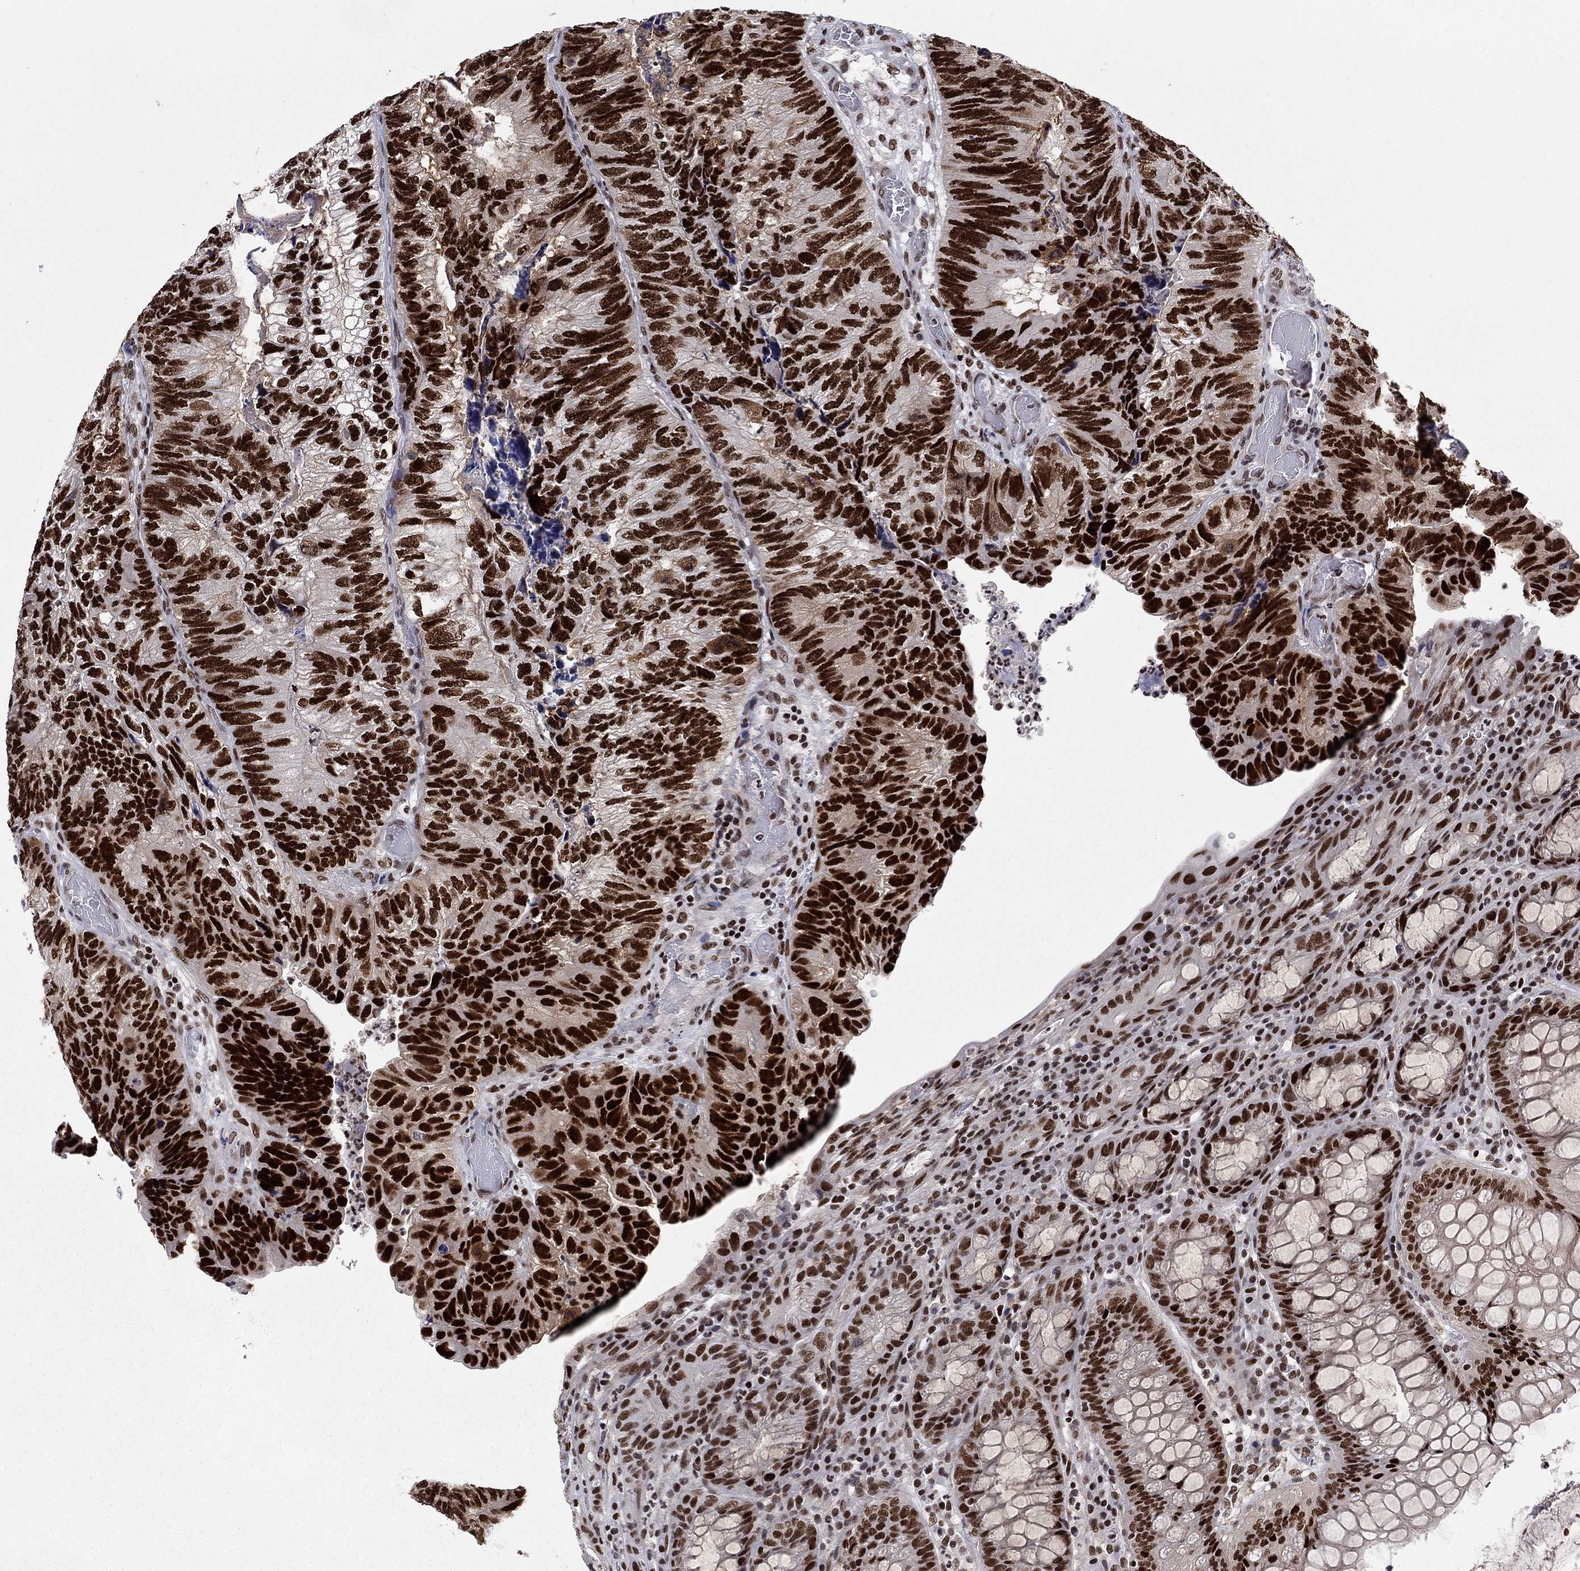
{"staining": {"intensity": "strong", "quantity": ">75%", "location": "nuclear"}, "tissue": "colorectal cancer", "cell_type": "Tumor cells", "image_type": "cancer", "snomed": [{"axis": "morphology", "description": "Adenocarcinoma, NOS"}, {"axis": "topography", "description": "Colon"}], "caption": "There is high levels of strong nuclear expression in tumor cells of colorectal adenocarcinoma, as demonstrated by immunohistochemical staining (brown color).", "gene": "RPRD1B", "patient": {"sex": "female", "age": 67}}